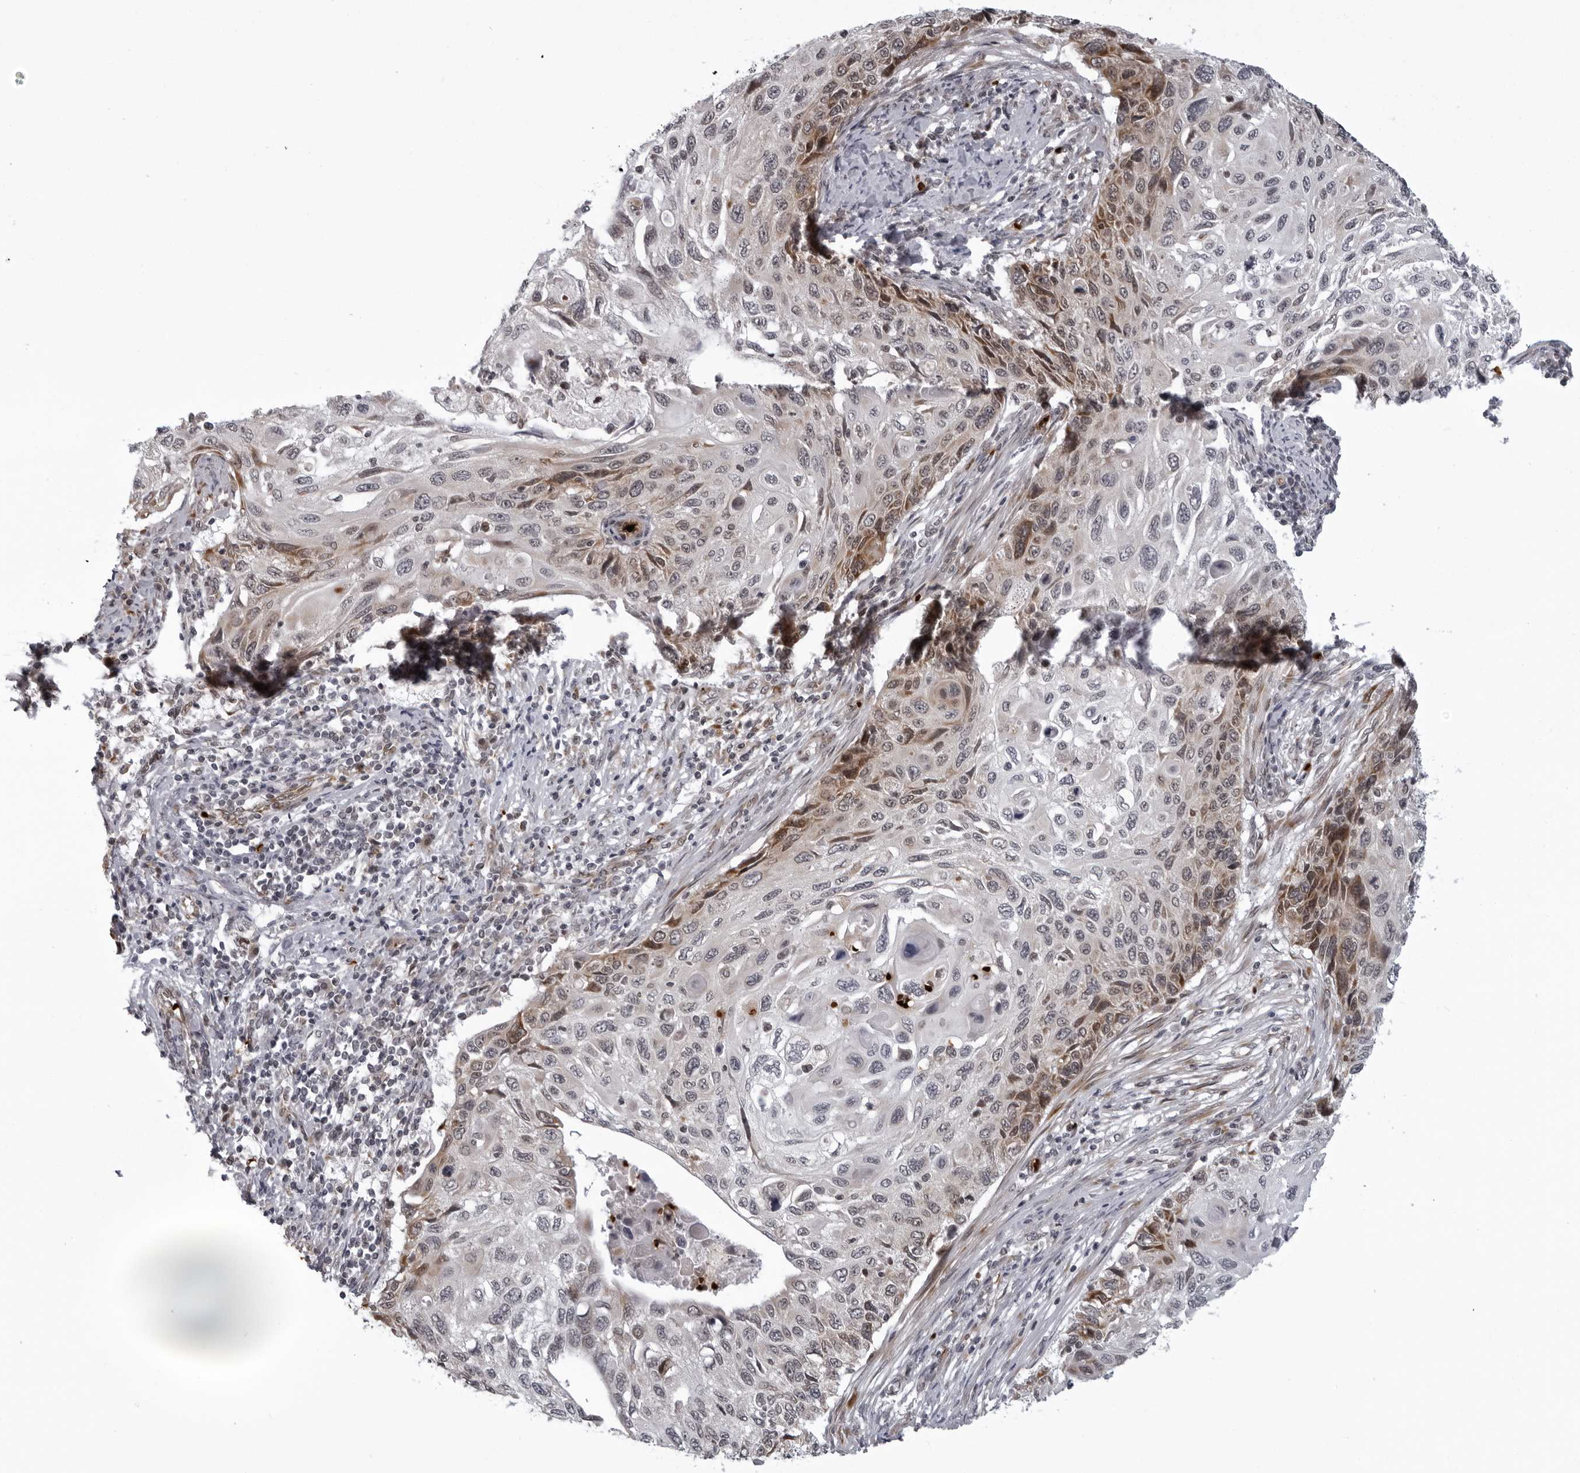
{"staining": {"intensity": "moderate", "quantity": "<25%", "location": "cytoplasmic/membranous"}, "tissue": "cervical cancer", "cell_type": "Tumor cells", "image_type": "cancer", "snomed": [{"axis": "morphology", "description": "Squamous cell carcinoma, NOS"}, {"axis": "topography", "description": "Cervix"}], "caption": "The micrograph shows a brown stain indicating the presence of a protein in the cytoplasmic/membranous of tumor cells in squamous cell carcinoma (cervical).", "gene": "THOP1", "patient": {"sex": "female", "age": 70}}